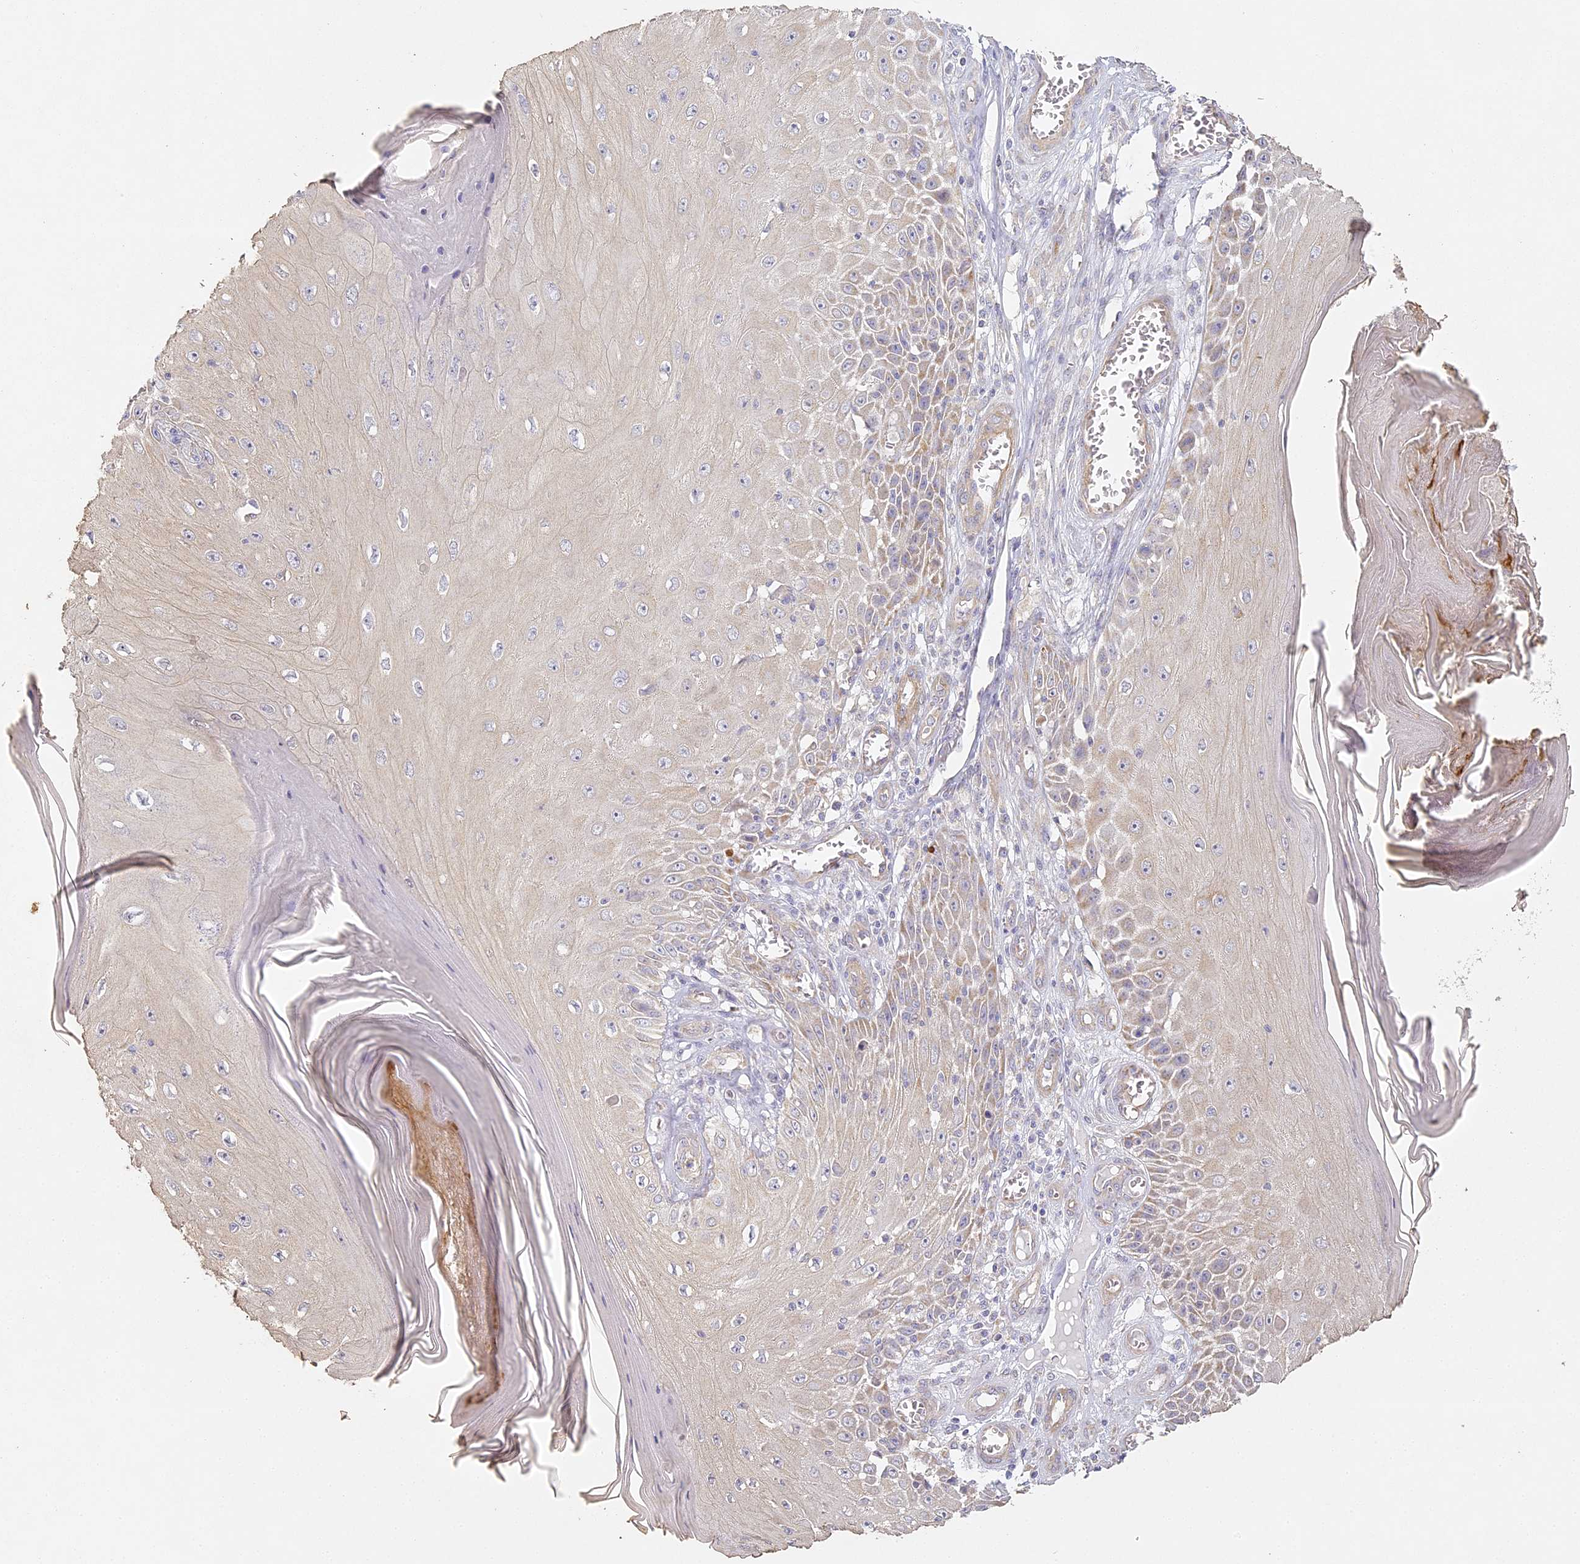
{"staining": {"intensity": "weak", "quantity": "25%-75%", "location": "cytoplasmic/membranous"}, "tissue": "skin cancer", "cell_type": "Tumor cells", "image_type": "cancer", "snomed": [{"axis": "morphology", "description": "Squamous cell carcinoma, NOS"}, {"axis": "topography", "description": "Skin"}], "caption": "Protein staining of squamous cell carcinoma (skin) tissue reveals weak cytoplasmic/membranous staining in about 25%-75% of tumor cells.", "gene": "MED28", "patient": {"sex": "female", "age": 73}}